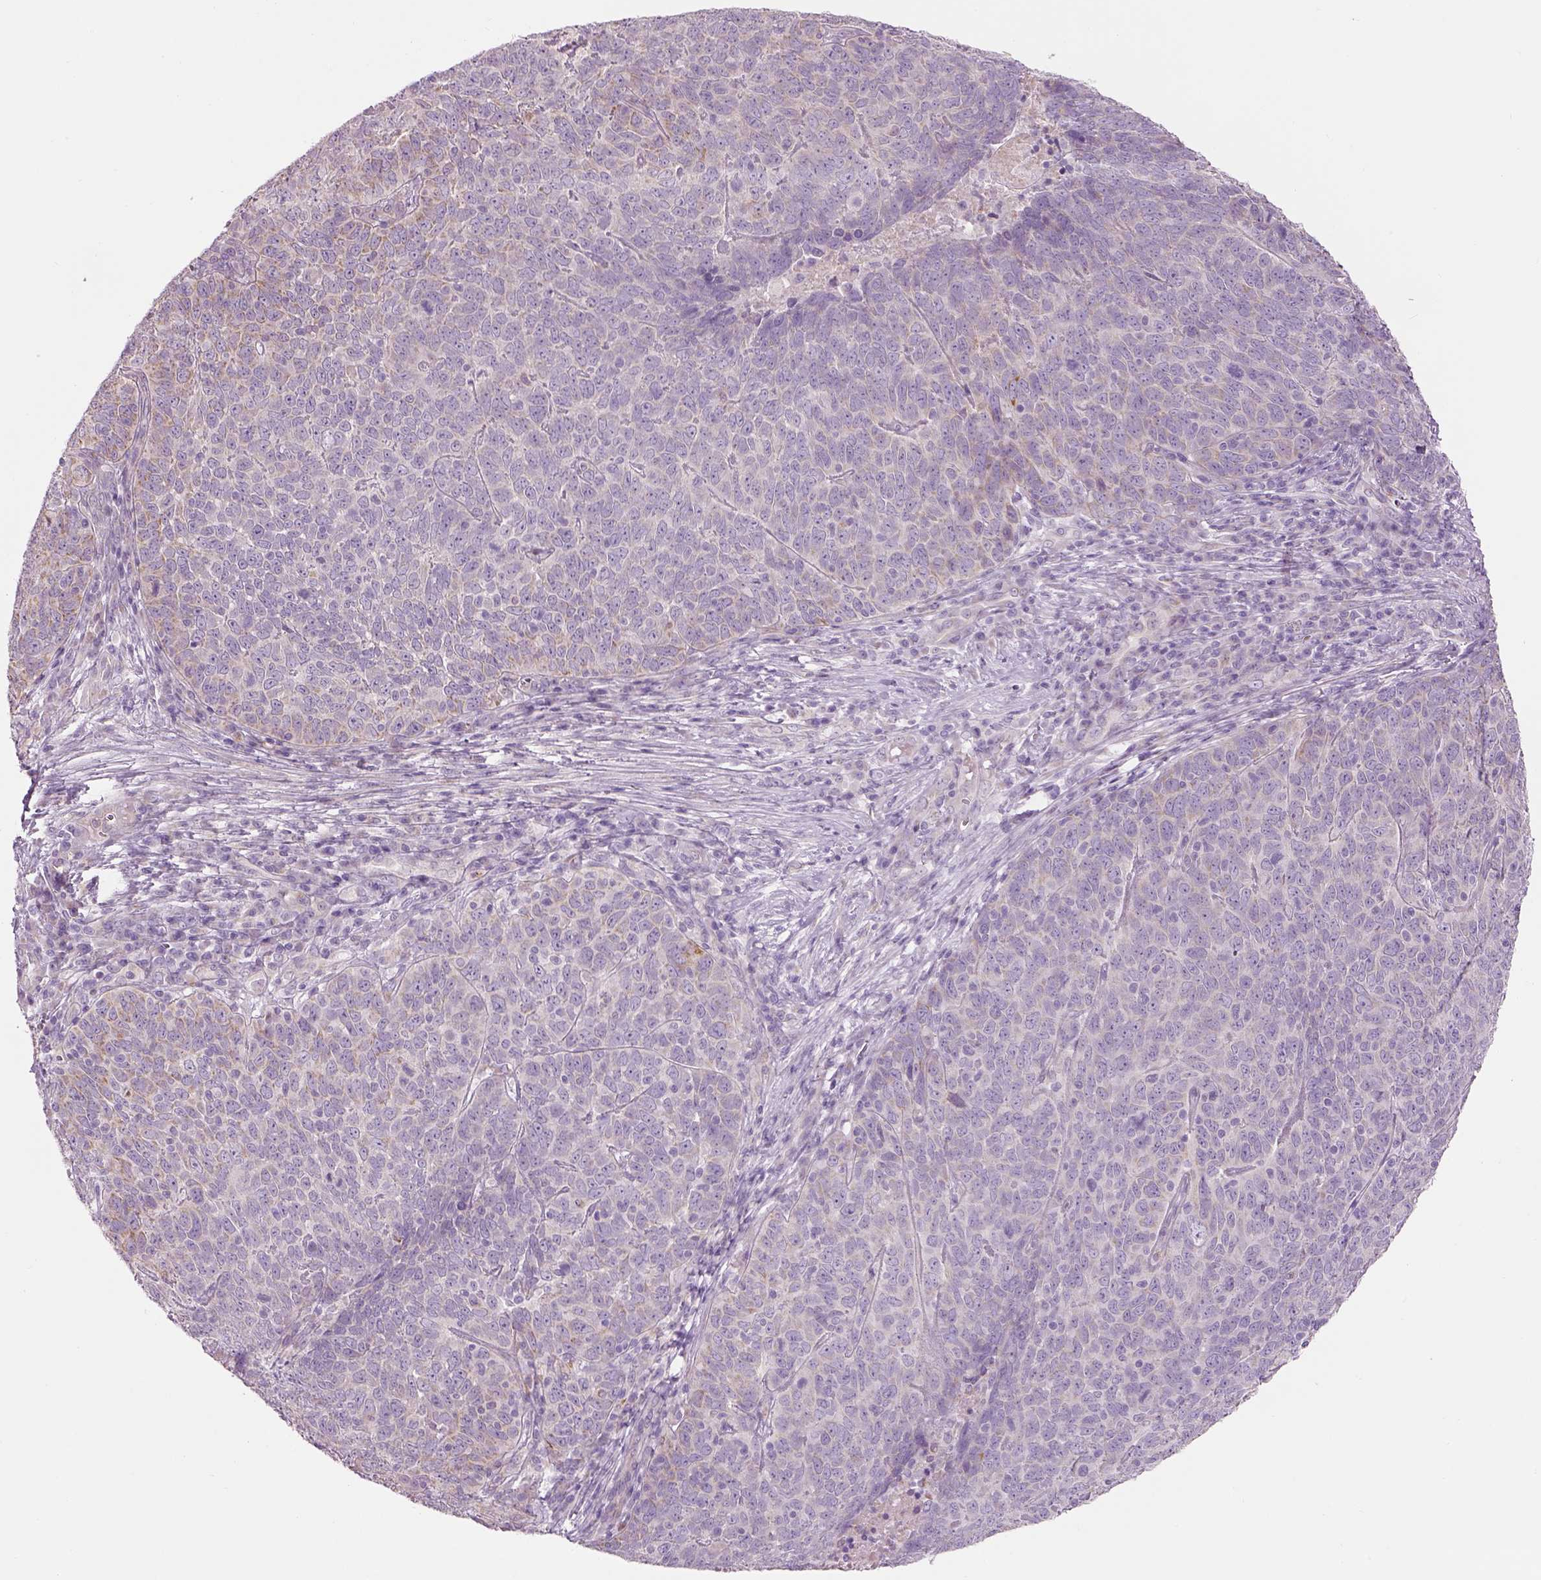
{"staining": {"intensity": "weak", "quantity": "<25%", "location": "cytoplasmic/membranous"}, "tissue": "skin cancer", "cell_type": "Tumor cells", "image_type": "cancer", "snomed": [{"axis": "morphology", "description": "Squamous cell carcinoma, NOS"}, {"axis": "topography", "description": "Skin"}, {"axis": "topography", "description": "Anal"}], "caption": "DAB immunohistochemical staining of skin cancer (squamous cell carcinoma) demonstrates no significant staining in tumor cells.", "gene": "IFT52", "patient": {"sex": "female", "age": 51}}